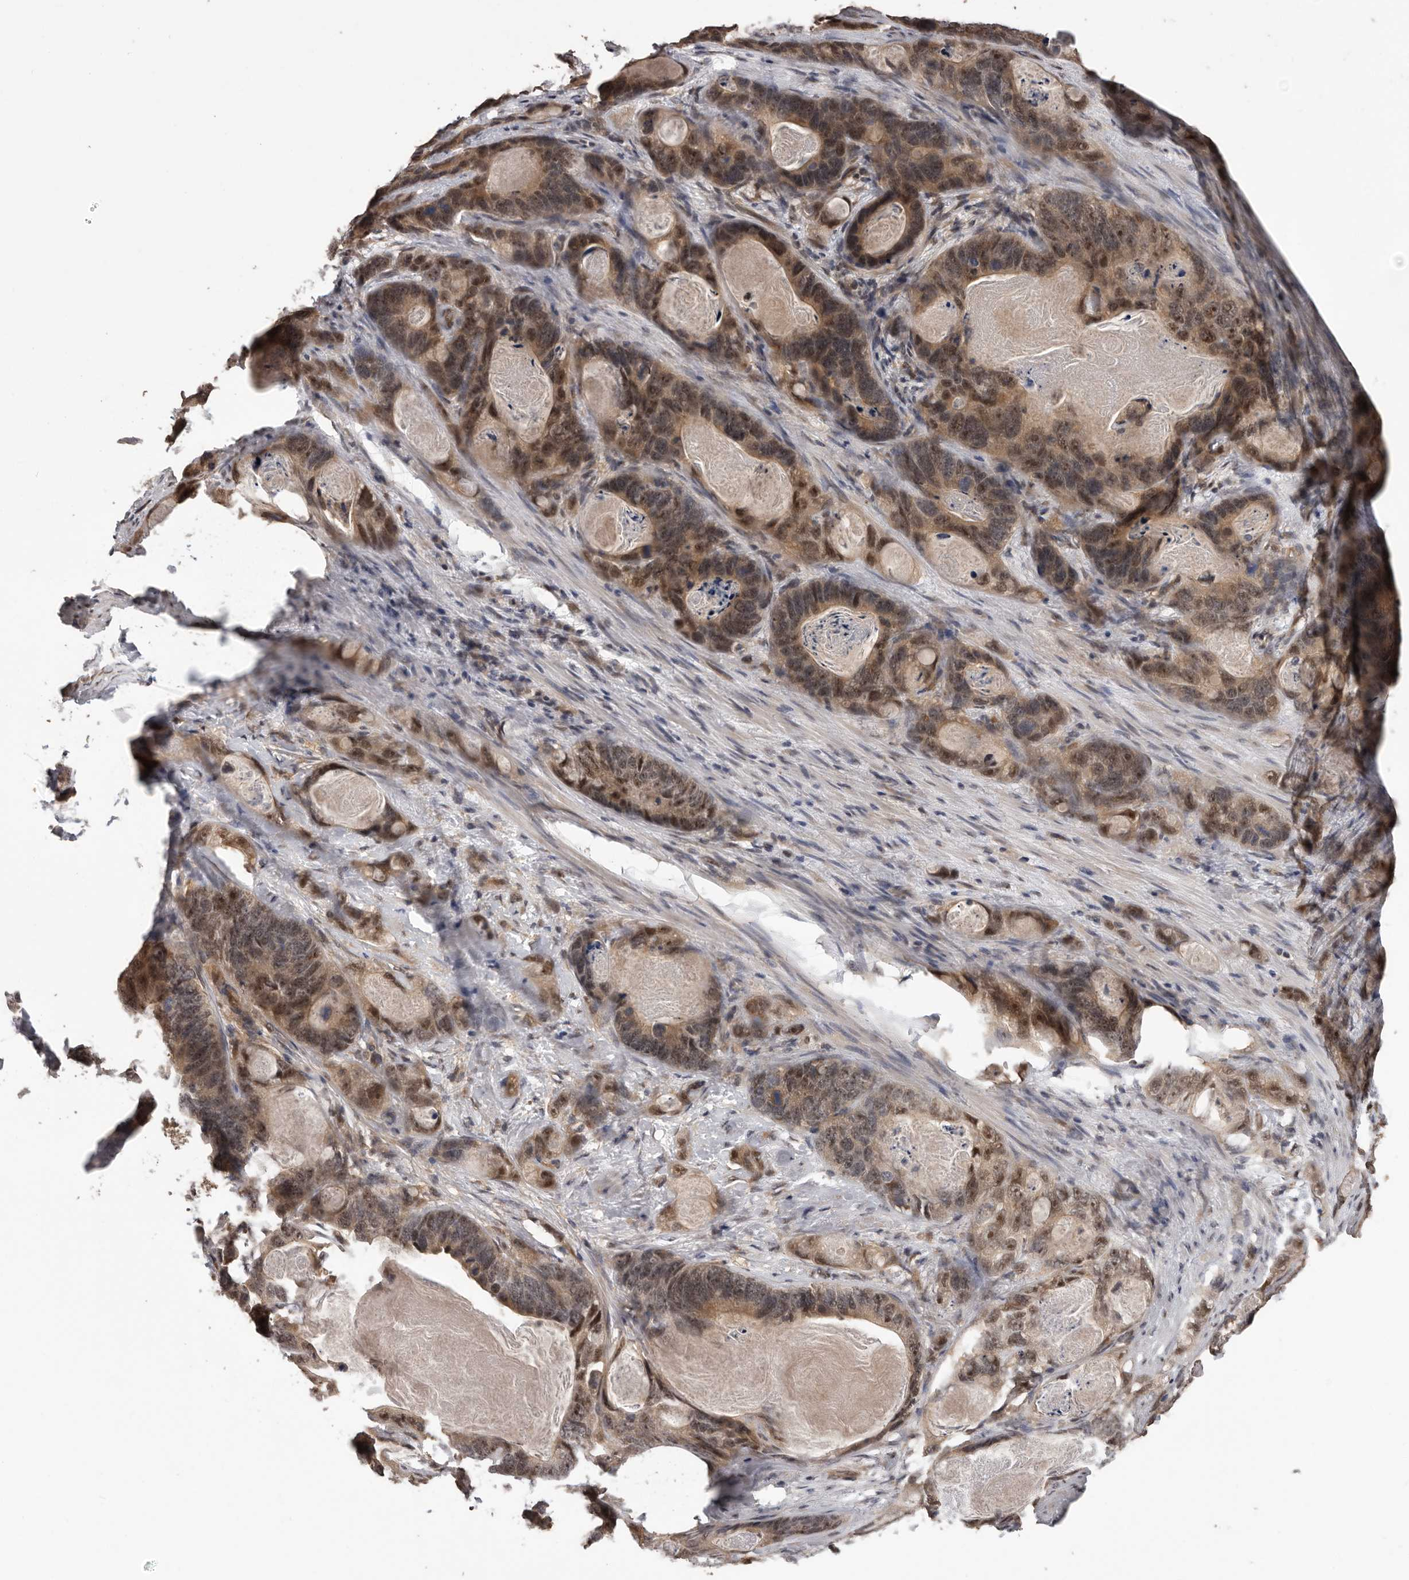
{"staining": {"intensity": "moderate", "quantity": ">75%", "location": "cytoplasmic/membranous,nuclear"}, "tissue": "stomach cancer", "cell_type": "Tumor cells", "image_type": "cancer", "snomed": [{"axis": "morphology", "description": "Normal tissue, NOS"}, {"axis": "morphology", "description": "Adenocarcinoma, NOS"}, {"axis": "topography", "description": "Stomach"}], "caption": "A brown stain labels moderate cytoplasmic/membranous and nuclear positivity of a protein in human stomach adenocarcinoma tumor cells.", "gene": "VPS37A", "patient": {"sex": "female", "age": 89}}